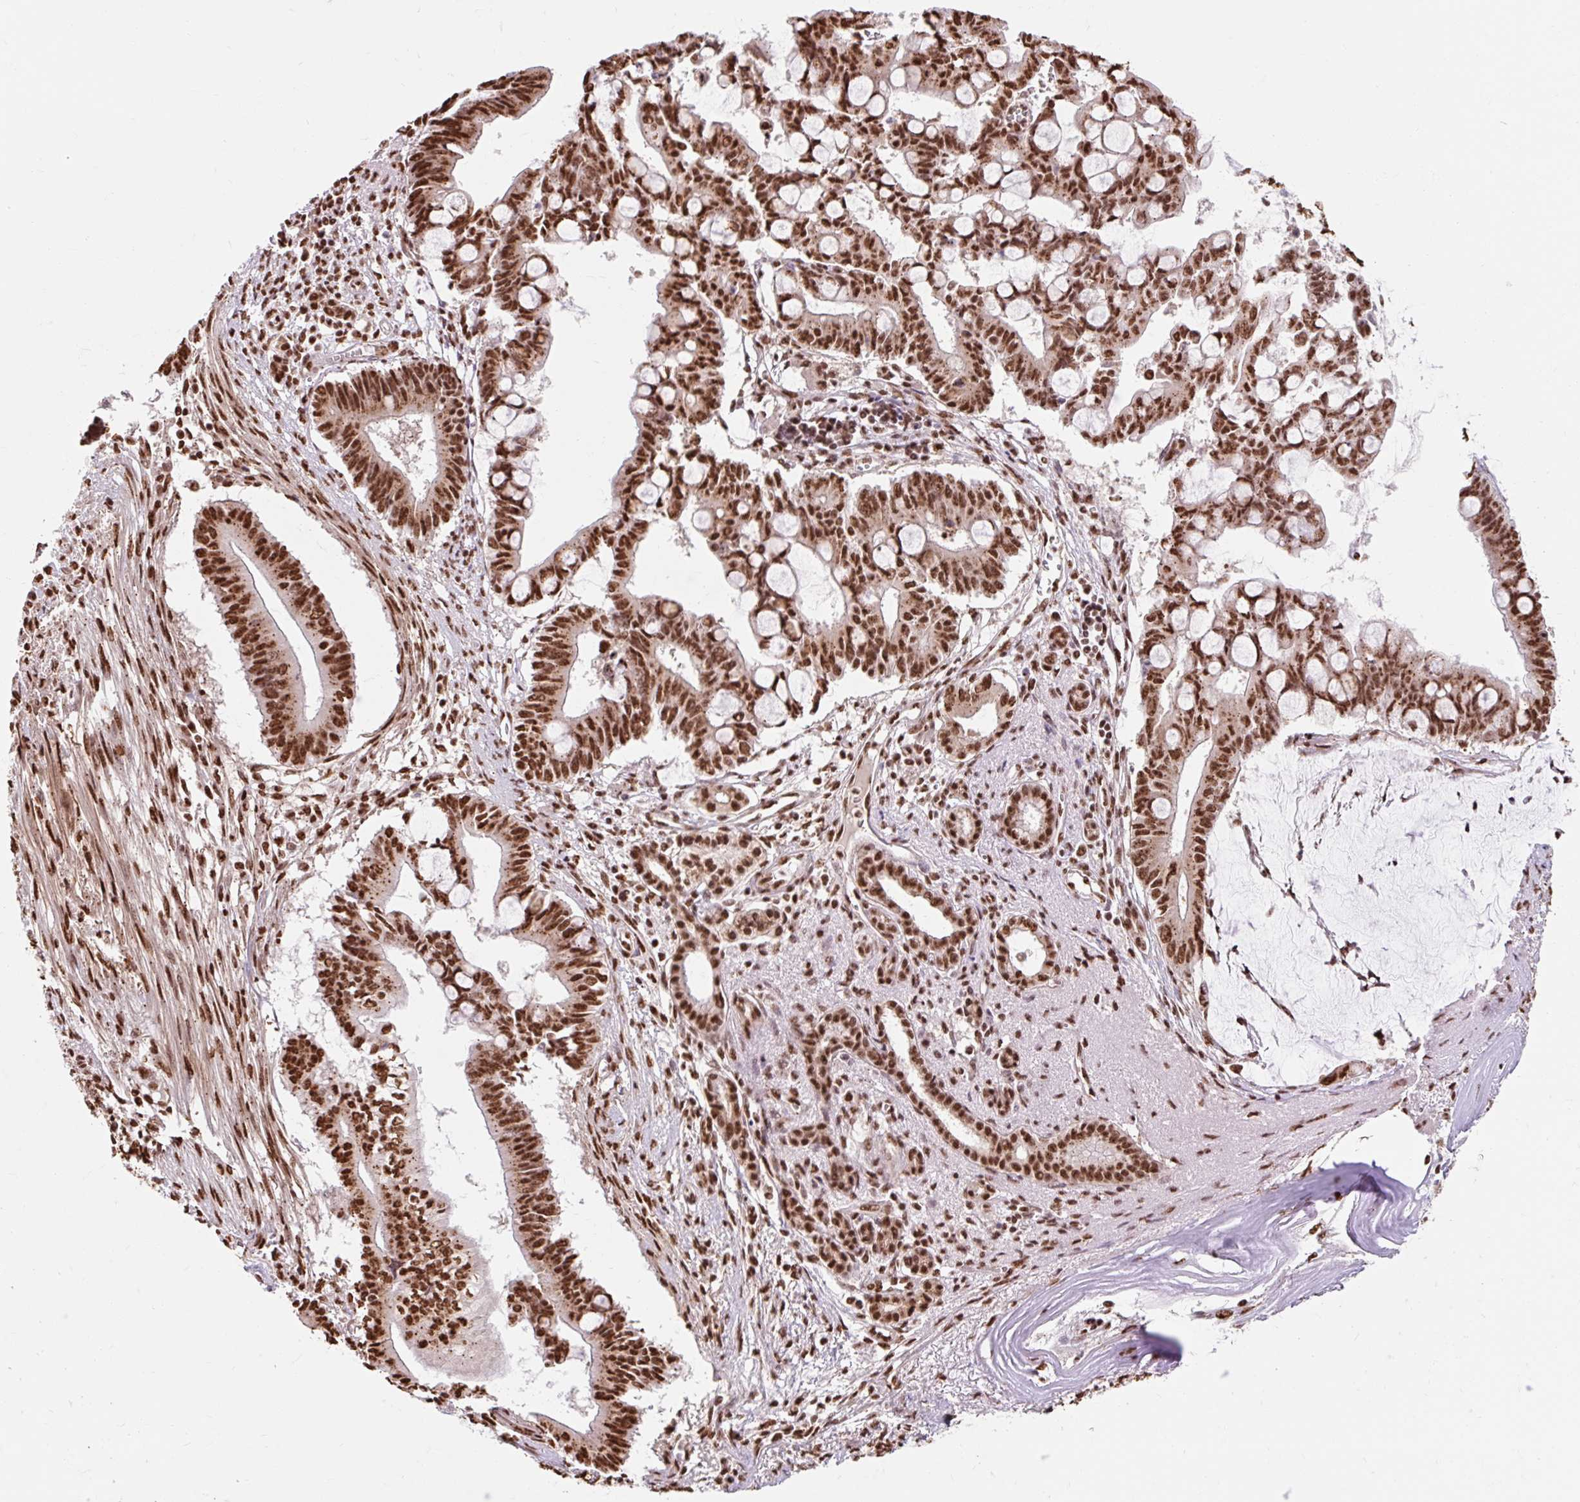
{"staining": {"intensity": "strong", "quantity": ">75%", "location": "nuclear"}, "tissue": "pancreatic cancer", "cell_type": "Tumor cells", "image_type": "cancer", "snomed": [{"axis": "morphology", "description": "Adenocarcinoma, NOS"}, {"axis": "topography", "description": "Pancreas"}], "caption": "Protein staining by IHC displays strong nuclear positivity in approximately >75% of tumor cells in adenocarcinoma (pancreatic).", "gene": "BICRA", "patient": {"sex": "male", "age": 68}}